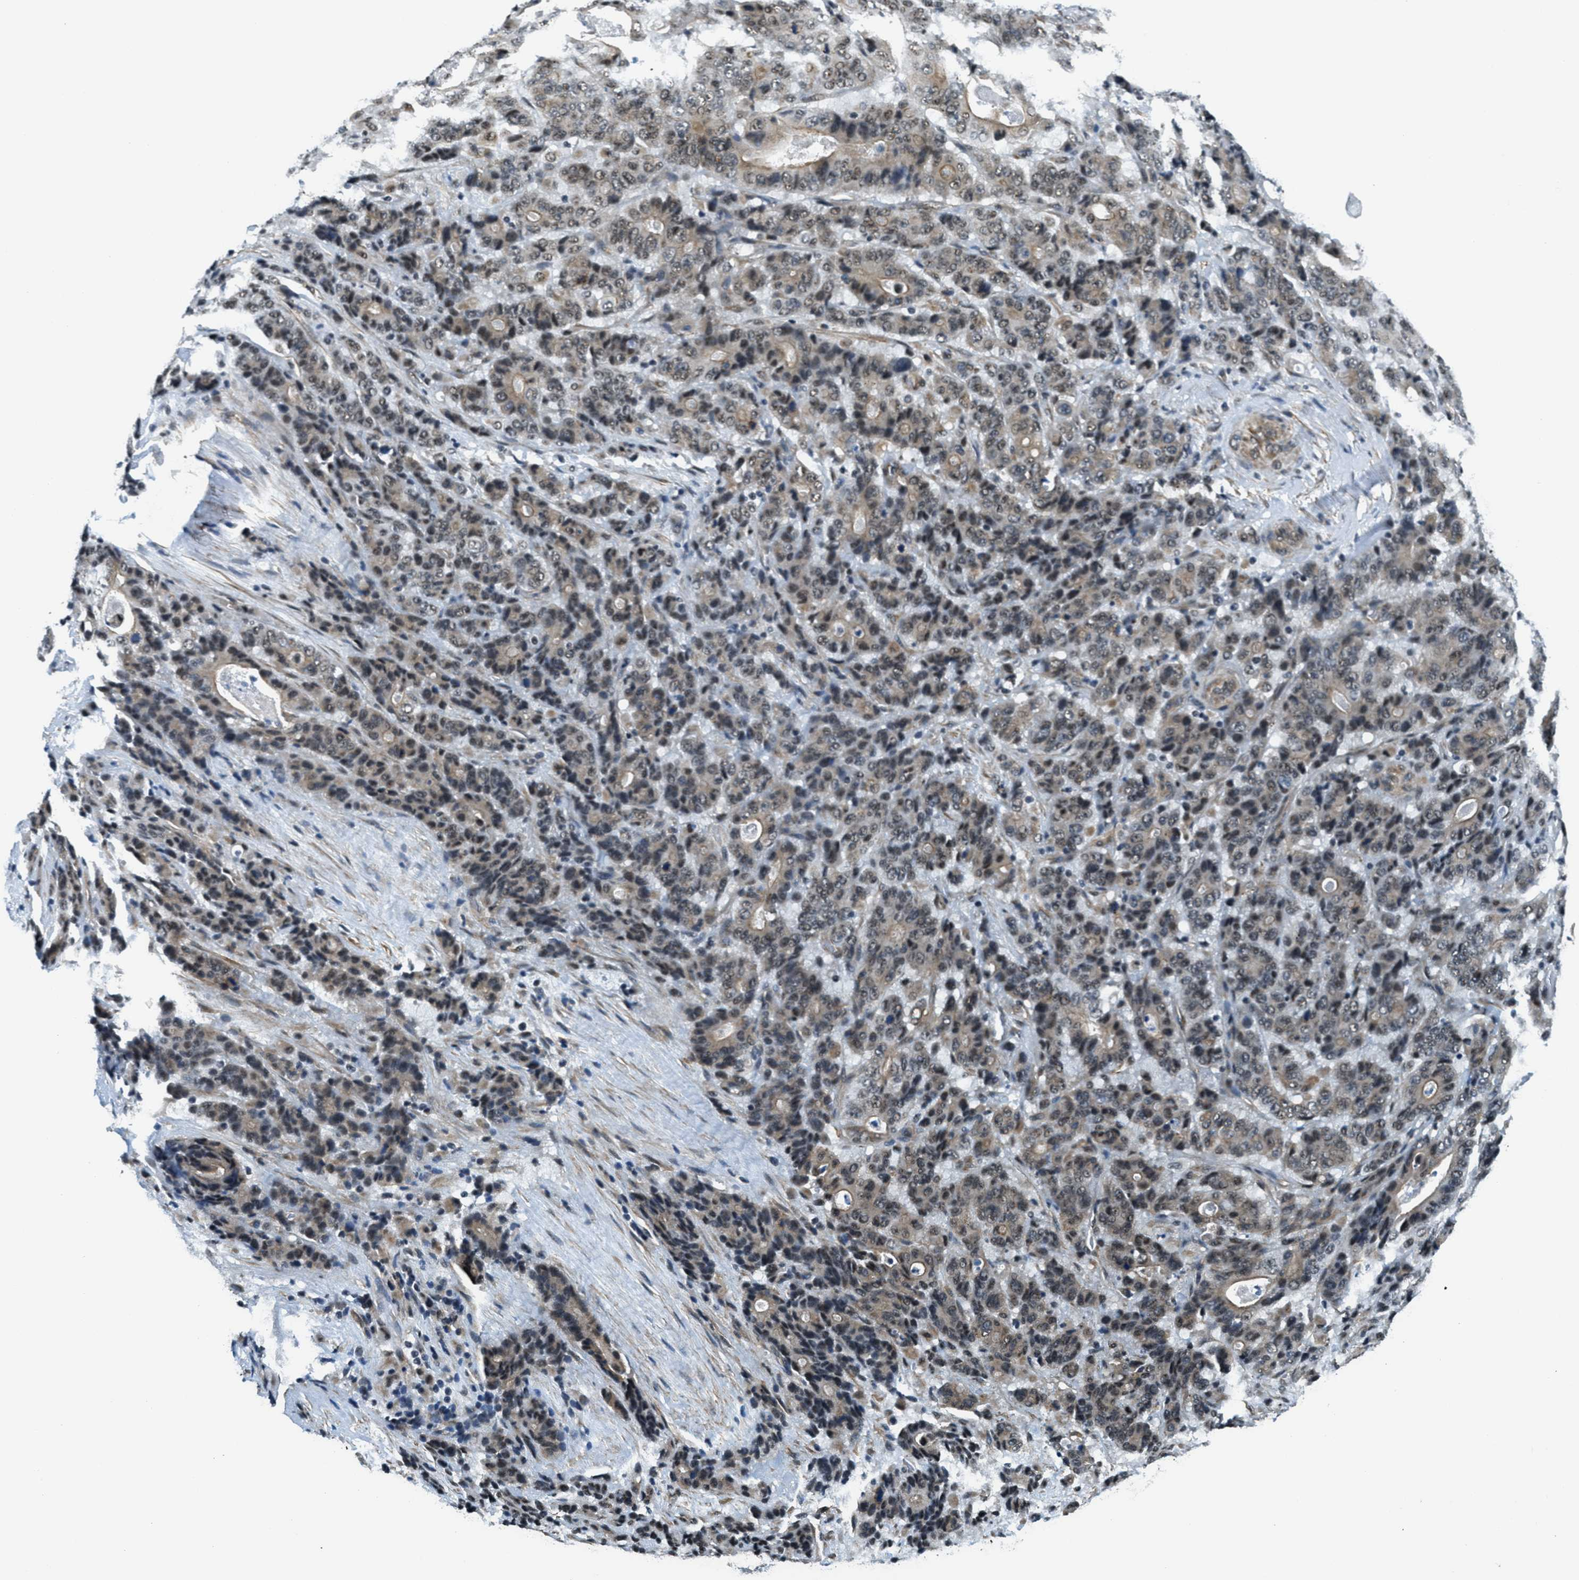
{"staining": {"intensity": "moderate", "quantity": "25%-75%", "location": "cytoplasmic/membranous,nuclear"}, "tissue": "stomach cancer", "cell_type": "Tumor cells", "image_type": "cancer", "snomed": [{"axis": "morphology", "description": "Adenocarcinoma, NOS"}, {"axis": "topography", "description": "Stomach"}], "caption": "Immunohistochemistry (DAB) staining of stomach adenocarcinoma demonstrates moderate cytoplasmic/membranous and nuclear protein expression in approximately 25%-75% of tumor cells.", "gene": "CFAP36", "patient": {"sex": "female", "age": 73}}